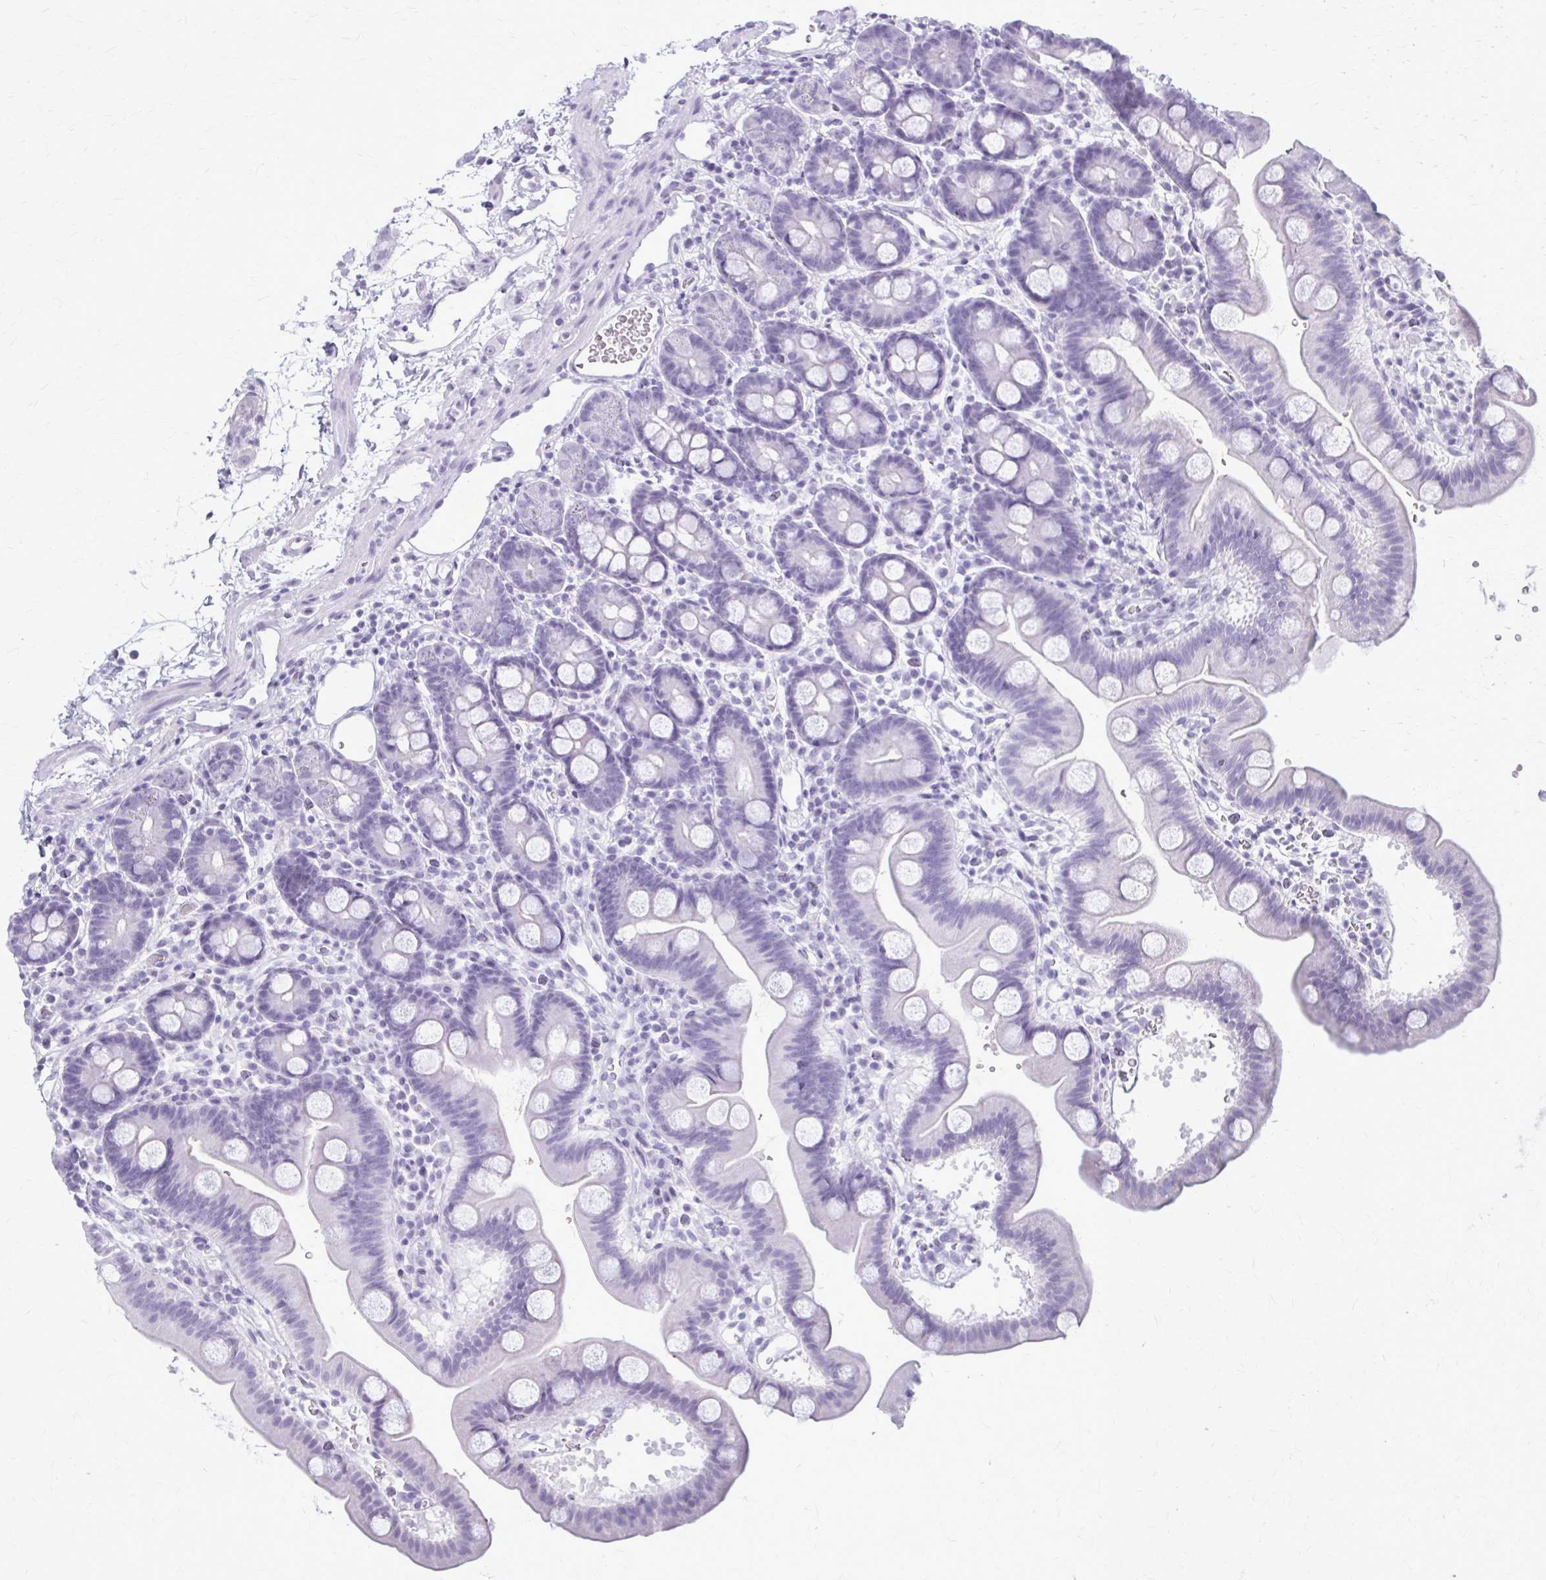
{"staining": {"intensity": "negative", "quantity": "none", "location": "none"}, "tissue": "duodenum", "cell_type": "Glandular cells", "image_type": "normal", "snomed": [{"axis": "morphology", "description": "Normal tissue, NOS"}, {"axis": "topography", "description": "Duodenum"}], "caption": "This is a image of IHC staining of normal duodenum, which shows no staining in glandular cells. (DAB (3,3'-diaminobenzidine) IHC with hematoxylin counter stain).", "gene": "KRT5", "patient": {"sex": "male", "age": 59}}